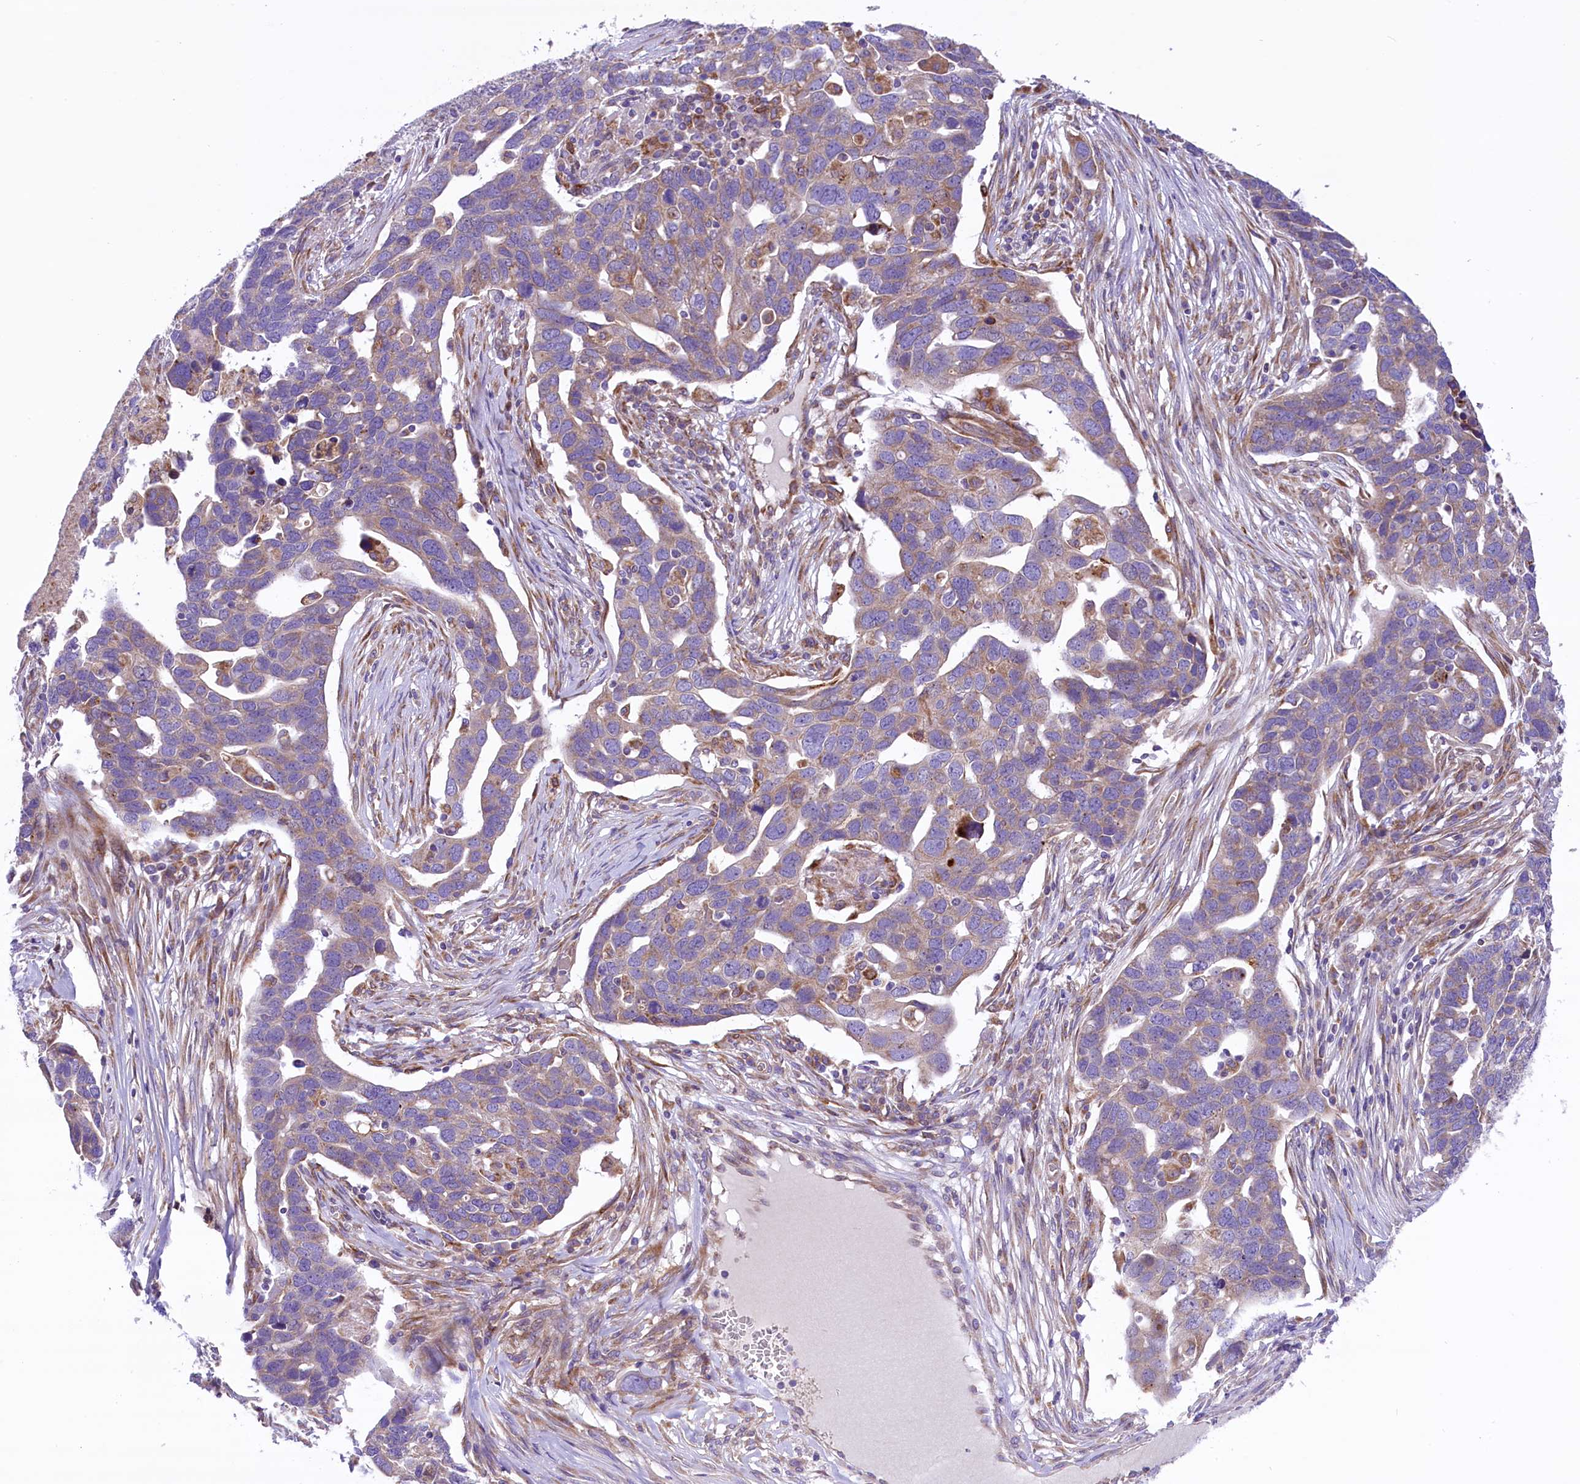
{"staining": {"intensity": "negative", "quantity": "none", "location": "none"}, "tissue": "ovarian cancer", "cell_type": "Tumor cells", "image_type": "cancer", "snomed": [{"axis": "morphology", "description": "Cystadenocarcinoma, serous, NOS"}, {"axis": "topography", "description": "Ovary"}], "caption": "This micrograph is of serous cystadenocarcinoma (ovarian) stained with IHC to label a protein in brown with the nuclei are counter-stained blue. There is no positivity in tumor cells.", "gene": "PTPRU", "patient": {"sex": "female", "age": 54}}